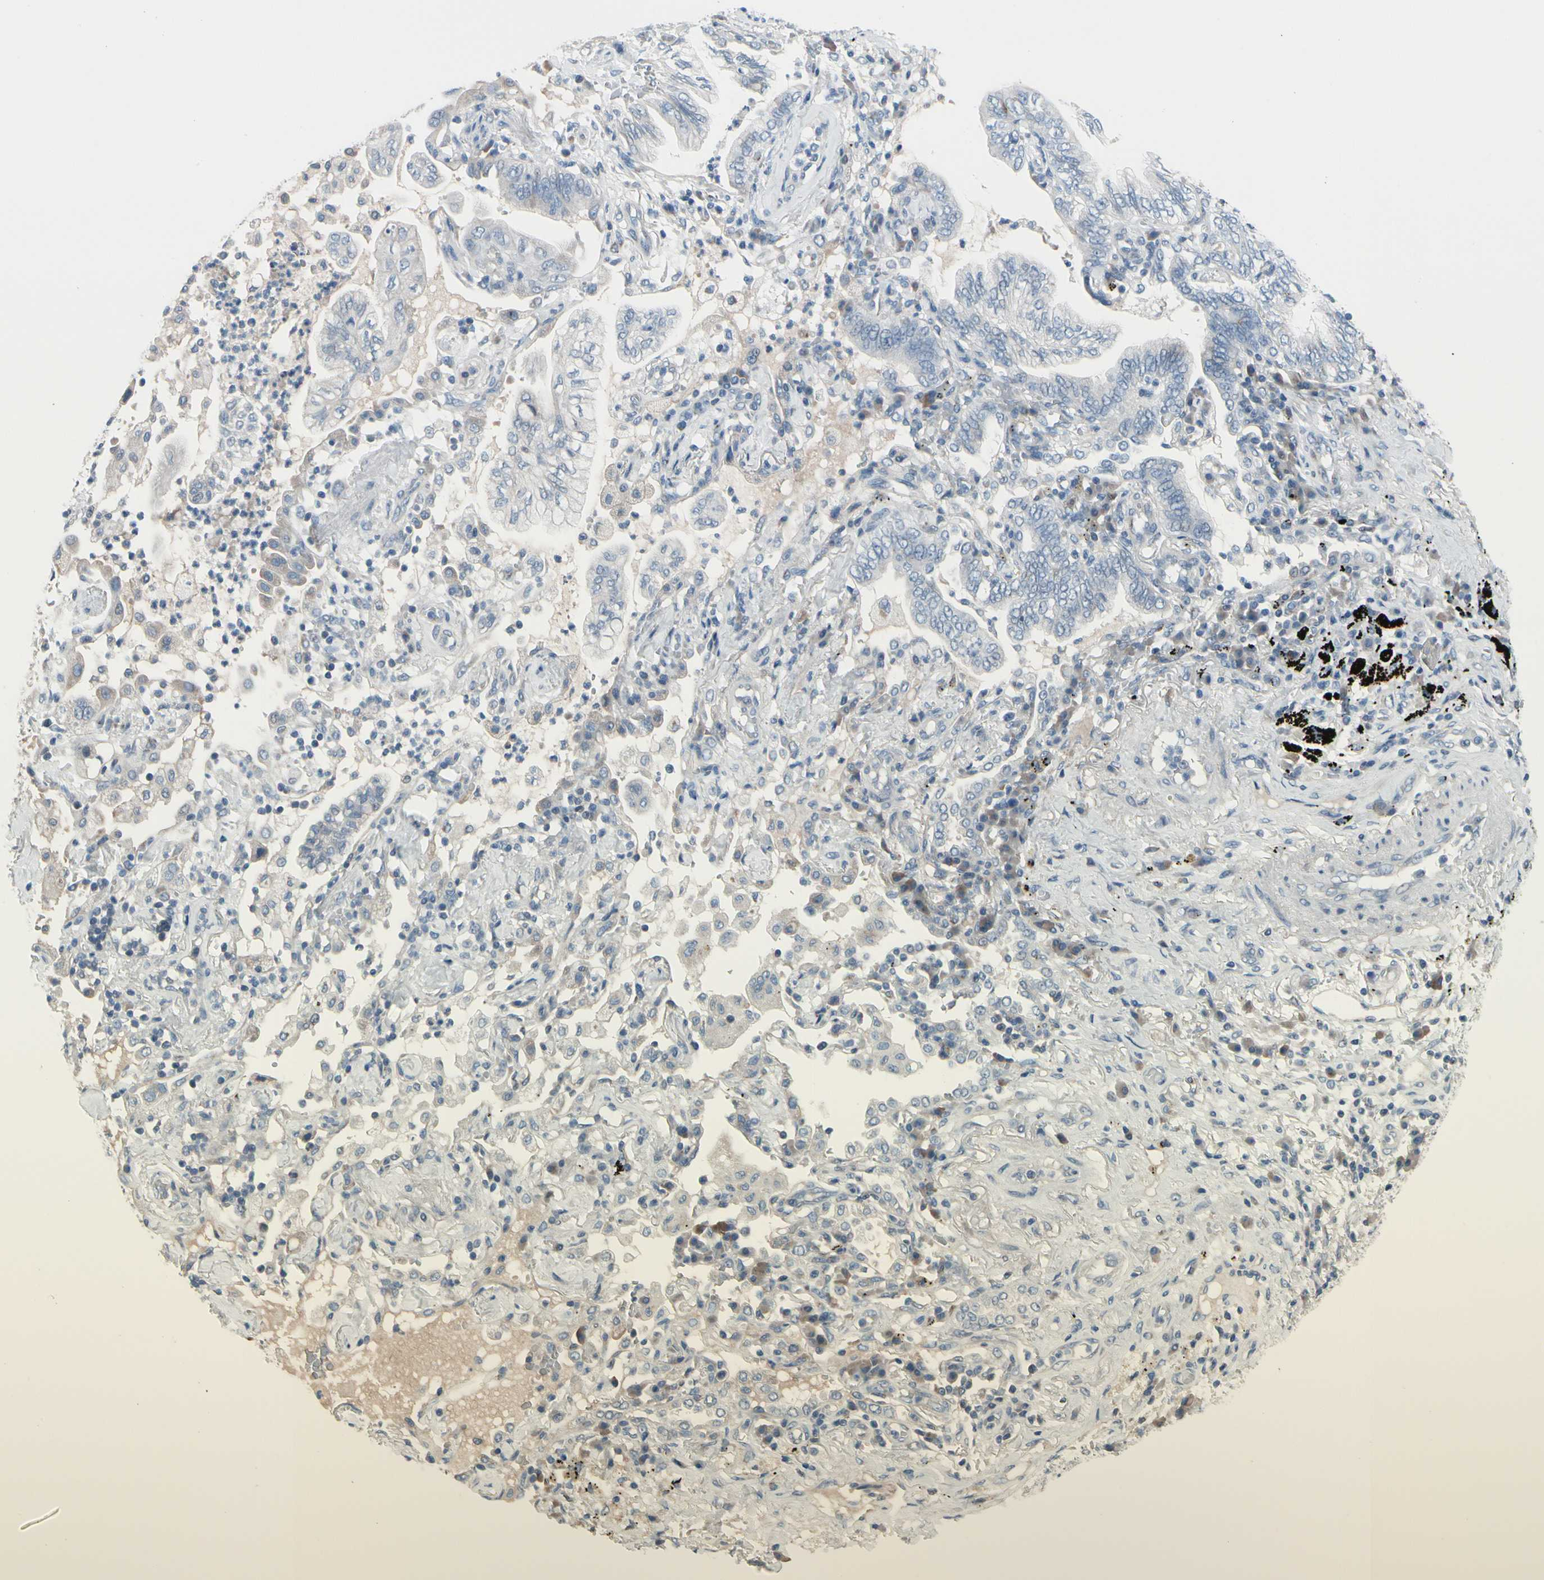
{"staining": {"intensity": "negative", "quantity": "none", "location": "none"}, "tissue": "lung cancer", "cell_type": "Tumor cells", "image_type": "cancer", "snomed": [{"axis": "morphology", "description": "Normal tissue, NOS"}, {"axis": "morphology", "description": "Adenocarcinoma, NOS"}, {"axis": "topography", "description": "Bronchus"}, {"axis": "topography", "description": "Lung"}], "caption": "The histopathology image demonstrates no significant staining in tumor cells of lung cancer. (DAB immunohistochemistry, high magnification).", "gene": "PGR", "patient": {"sex": "female", "age": 70}}